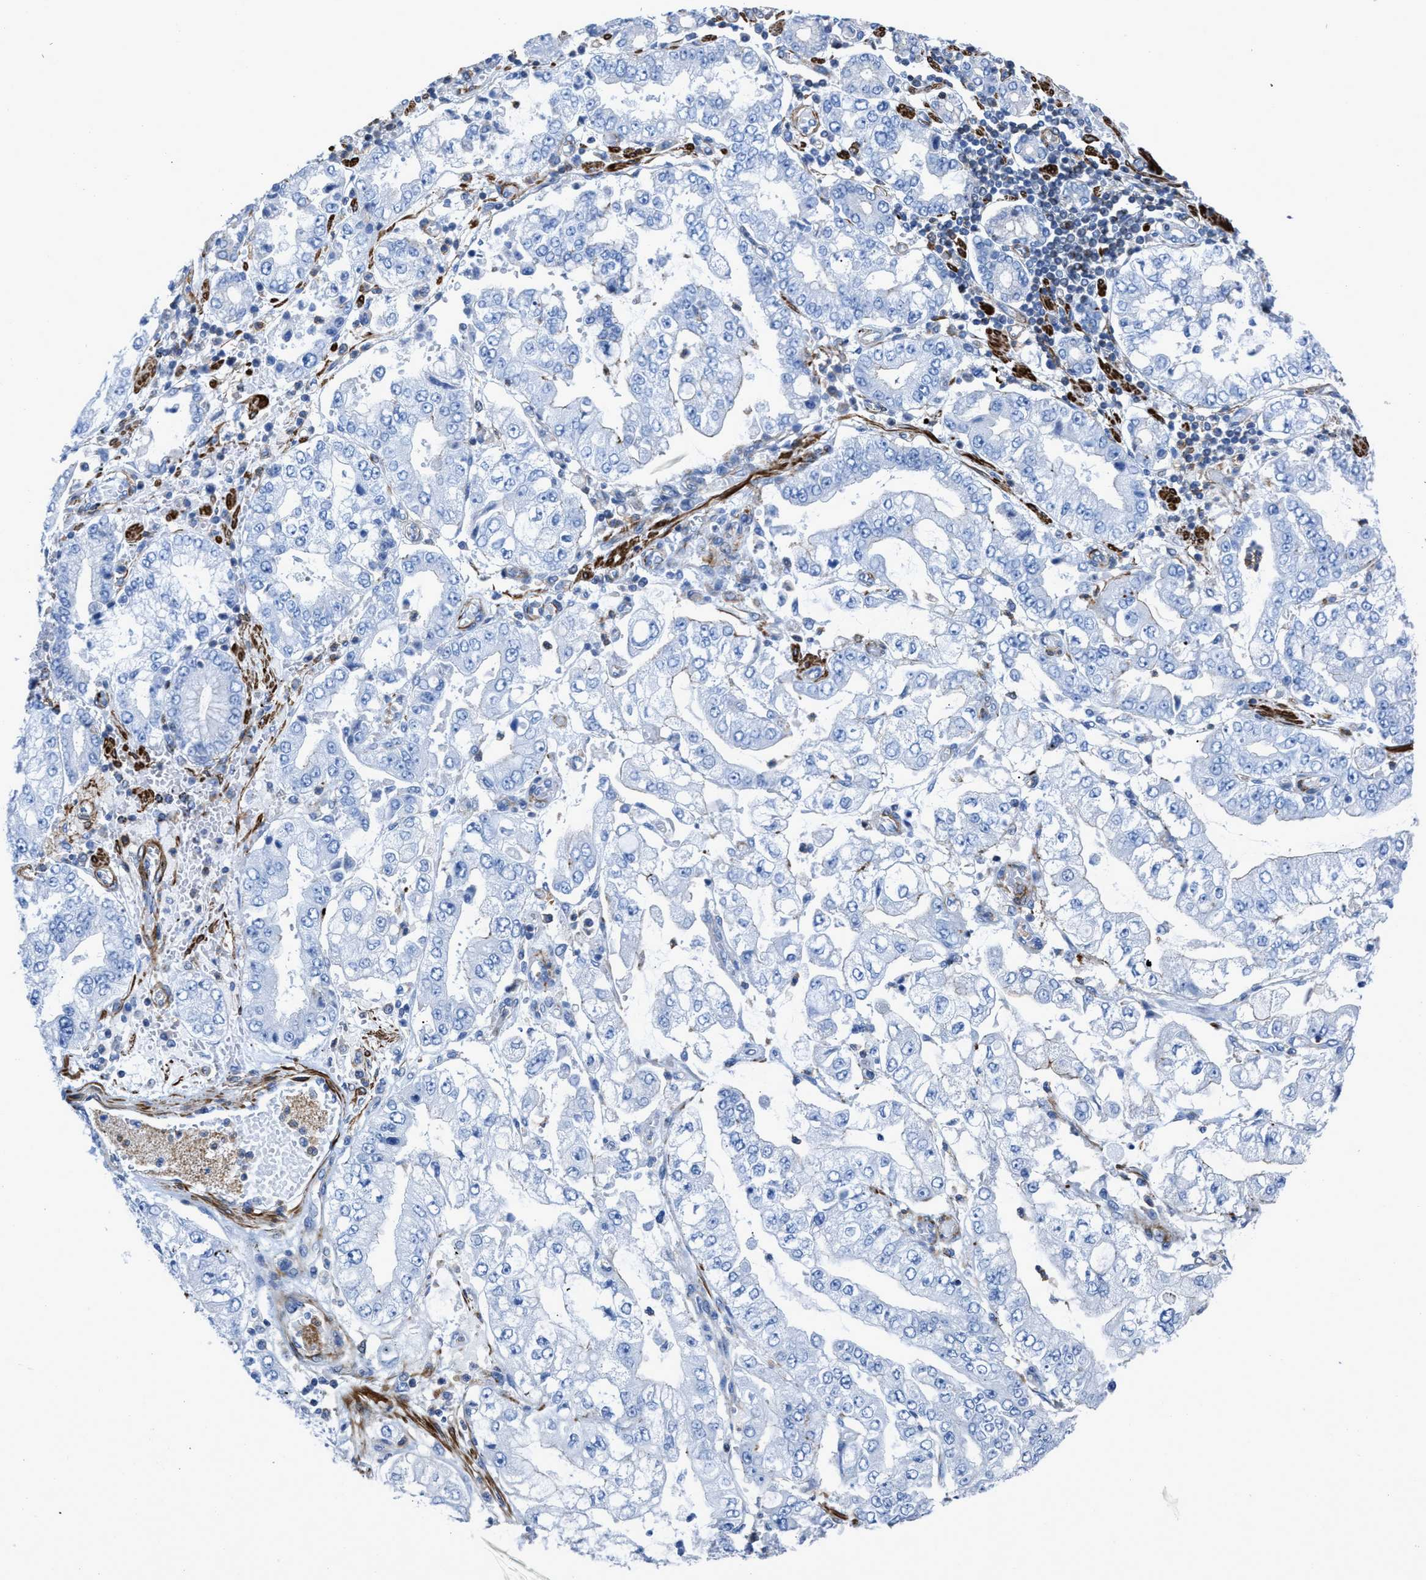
{"staining": {"intensity": "negative", "quantity": "none", "location": "none"}, "tissue": "stomach cancer", "cell_type": "Tumor cells", "image_type": "cancer", "snomed": [{"axis": "morphology", "description": "Adenocarcinoma, NOS"}, {"axis": "topography", "description": "Stomach"}], "caption": "Tumor cells show no significant staining in stomach cancer (adenocarcinoma). Brightfield microscopy of immunohistochemistry stained with DAB (brown) and hematoxylin (blue), captured at high magnification.", "gene": "PRMT2", "patient": {"sex": "male", "age": 76}}